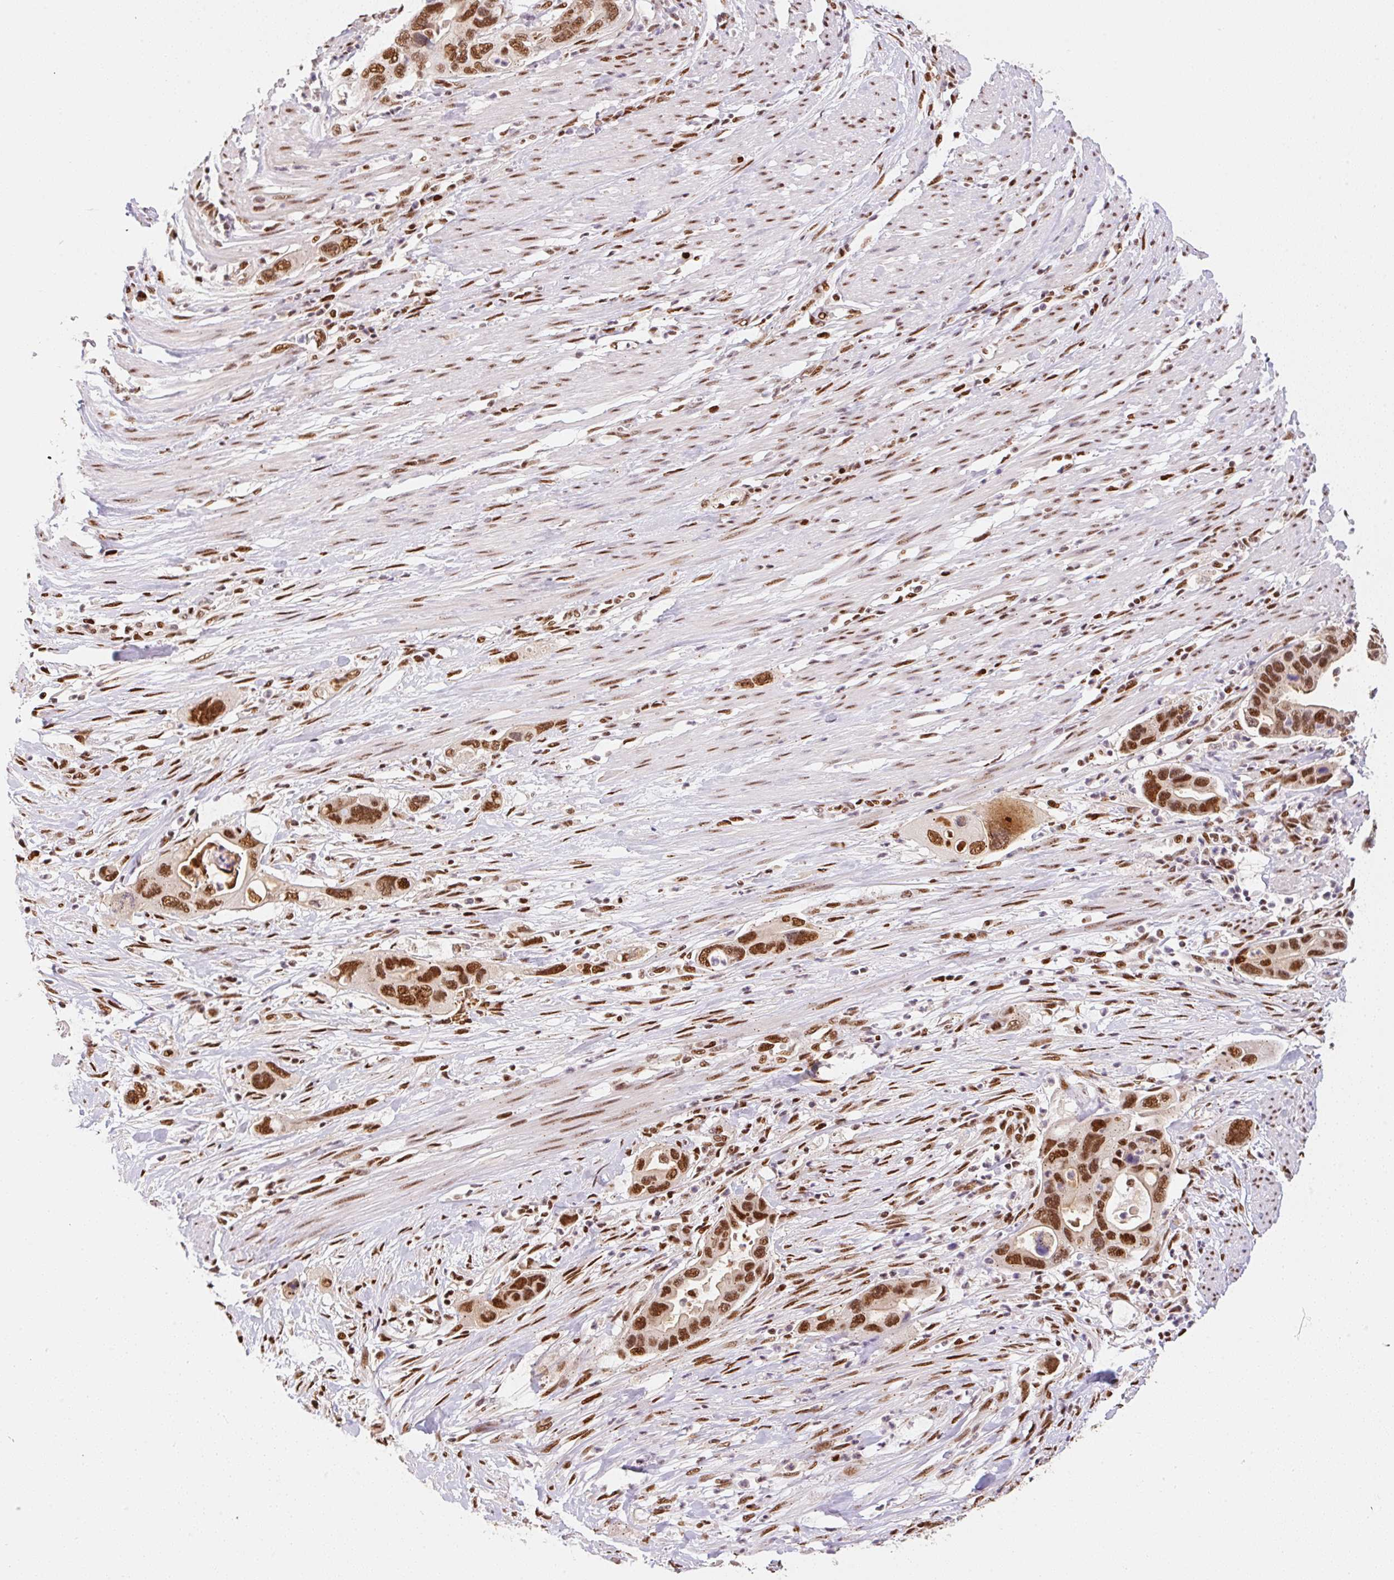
{"staining": {"intensity": "strong", "quantity": ">75%", "location": "nuclear"}, "tissue": "pancreatic cancer", "cell_type": "Tumor cells", "image_type": "cancer", "snomed": [{"axis": "morphology", "description": "Adenocarcinoma, NOS"}, {"axis": "topography", "description": "Pancreas"}], "caption": "Strong nuclear expression for a protein is identified in approximately >75% of tumor cells of adenocarcinoma (pancreatic) using immunohistochemistry.", "gene": "GPR139", "patient": {"sex": "female", "age": 71}}